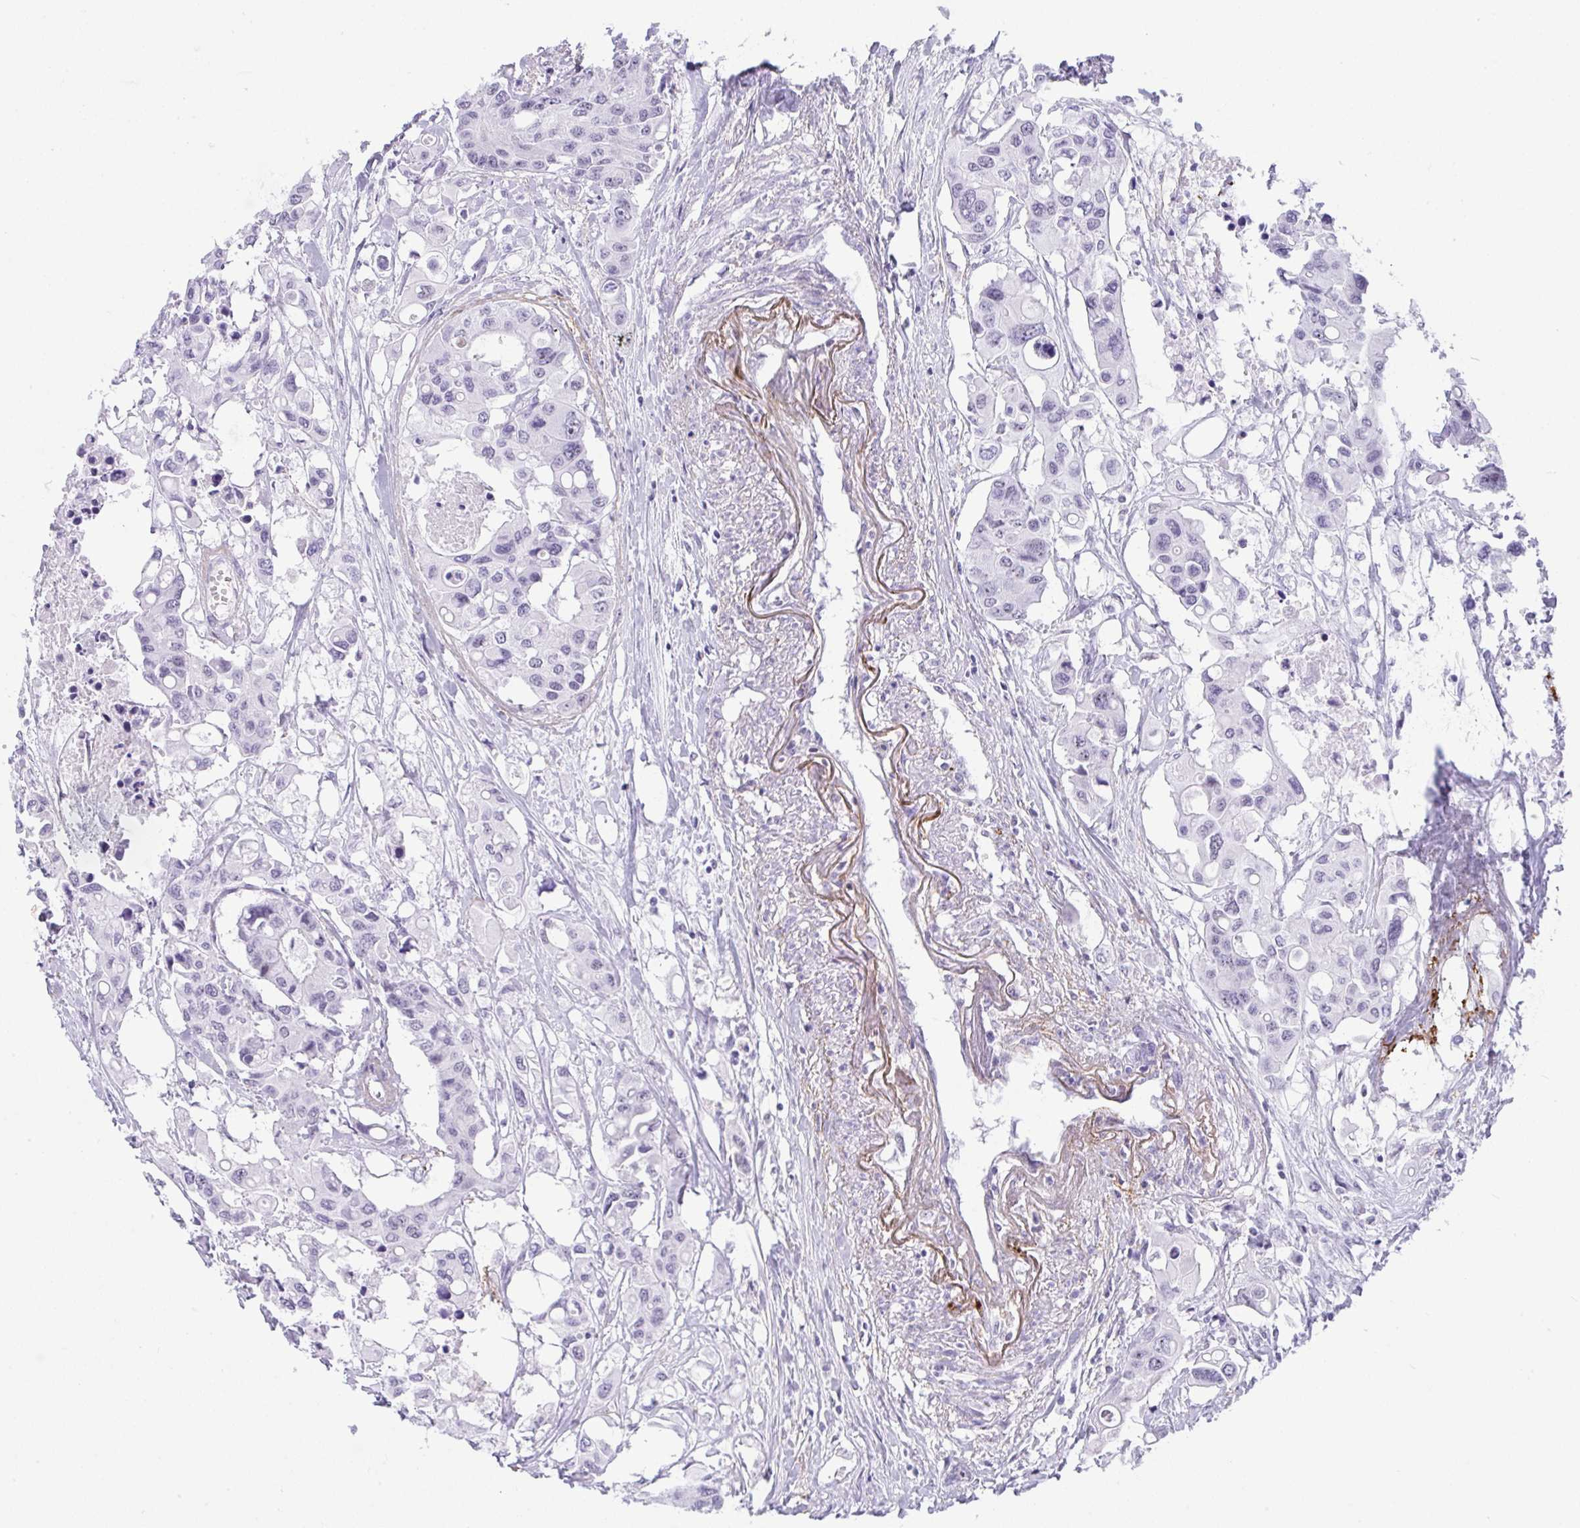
{"staining": {"intensity": "negative", "quantity": "none", "location": "none"}, "tissue": "colorectal cancer", "cell_type": "Tumor cells", "image_type": "cancer", "snomed": [{"axis": "morphology", "description": "Adenocarcinoma, NOS"}, {"axis": "topography", "description": "Colon"}], "caption": "Tumor cells are negative for protein expression in human colorectal cancer. (DAB immunohistochemistry with hematoxylin counter stain).", "gene": "ELN", "patient": {"sex": "male", "age": 77}}